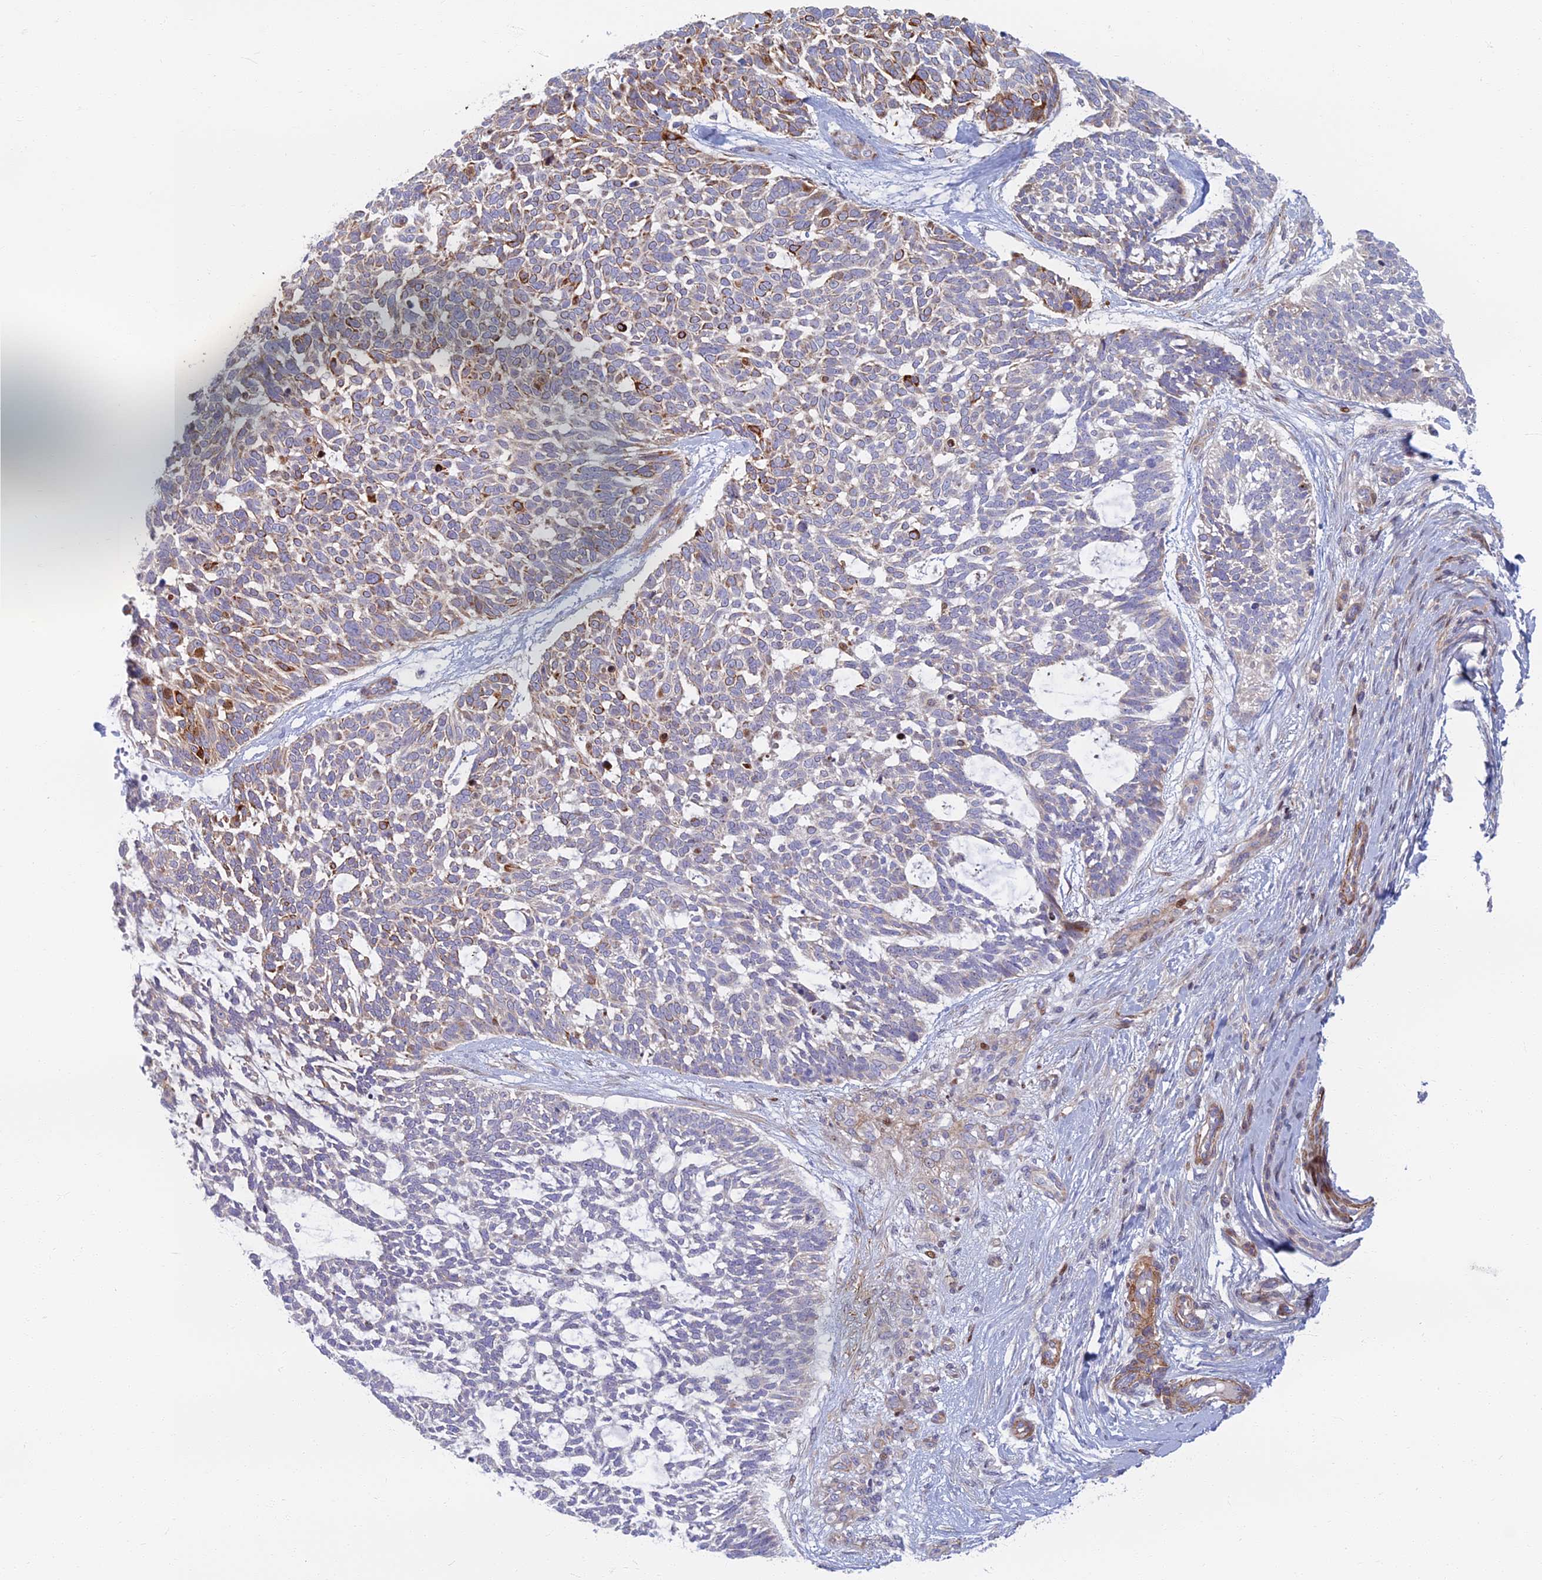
{"staining": {"intensity": "moderate", "quantity": "25%-75%", "location": "cytoplasmic/membranous"}, "tissue": "skin cancer", "cell_type": "Tumor cells", "image_type": "cancer", "snomed": [{"axis": "morphology", "description": "Basal cell carcinoma"}, {"axis": "topography", "description": "Skin"}], "caption": "Immunohistochemistry (DAB) staining of human skin cancer displays moderate cytoplasmic/membranous protein expression in approximately 25%-75% of tumor cells.", "gene": "C15orf40", "patient": {"sex": "male", "age": 88}}